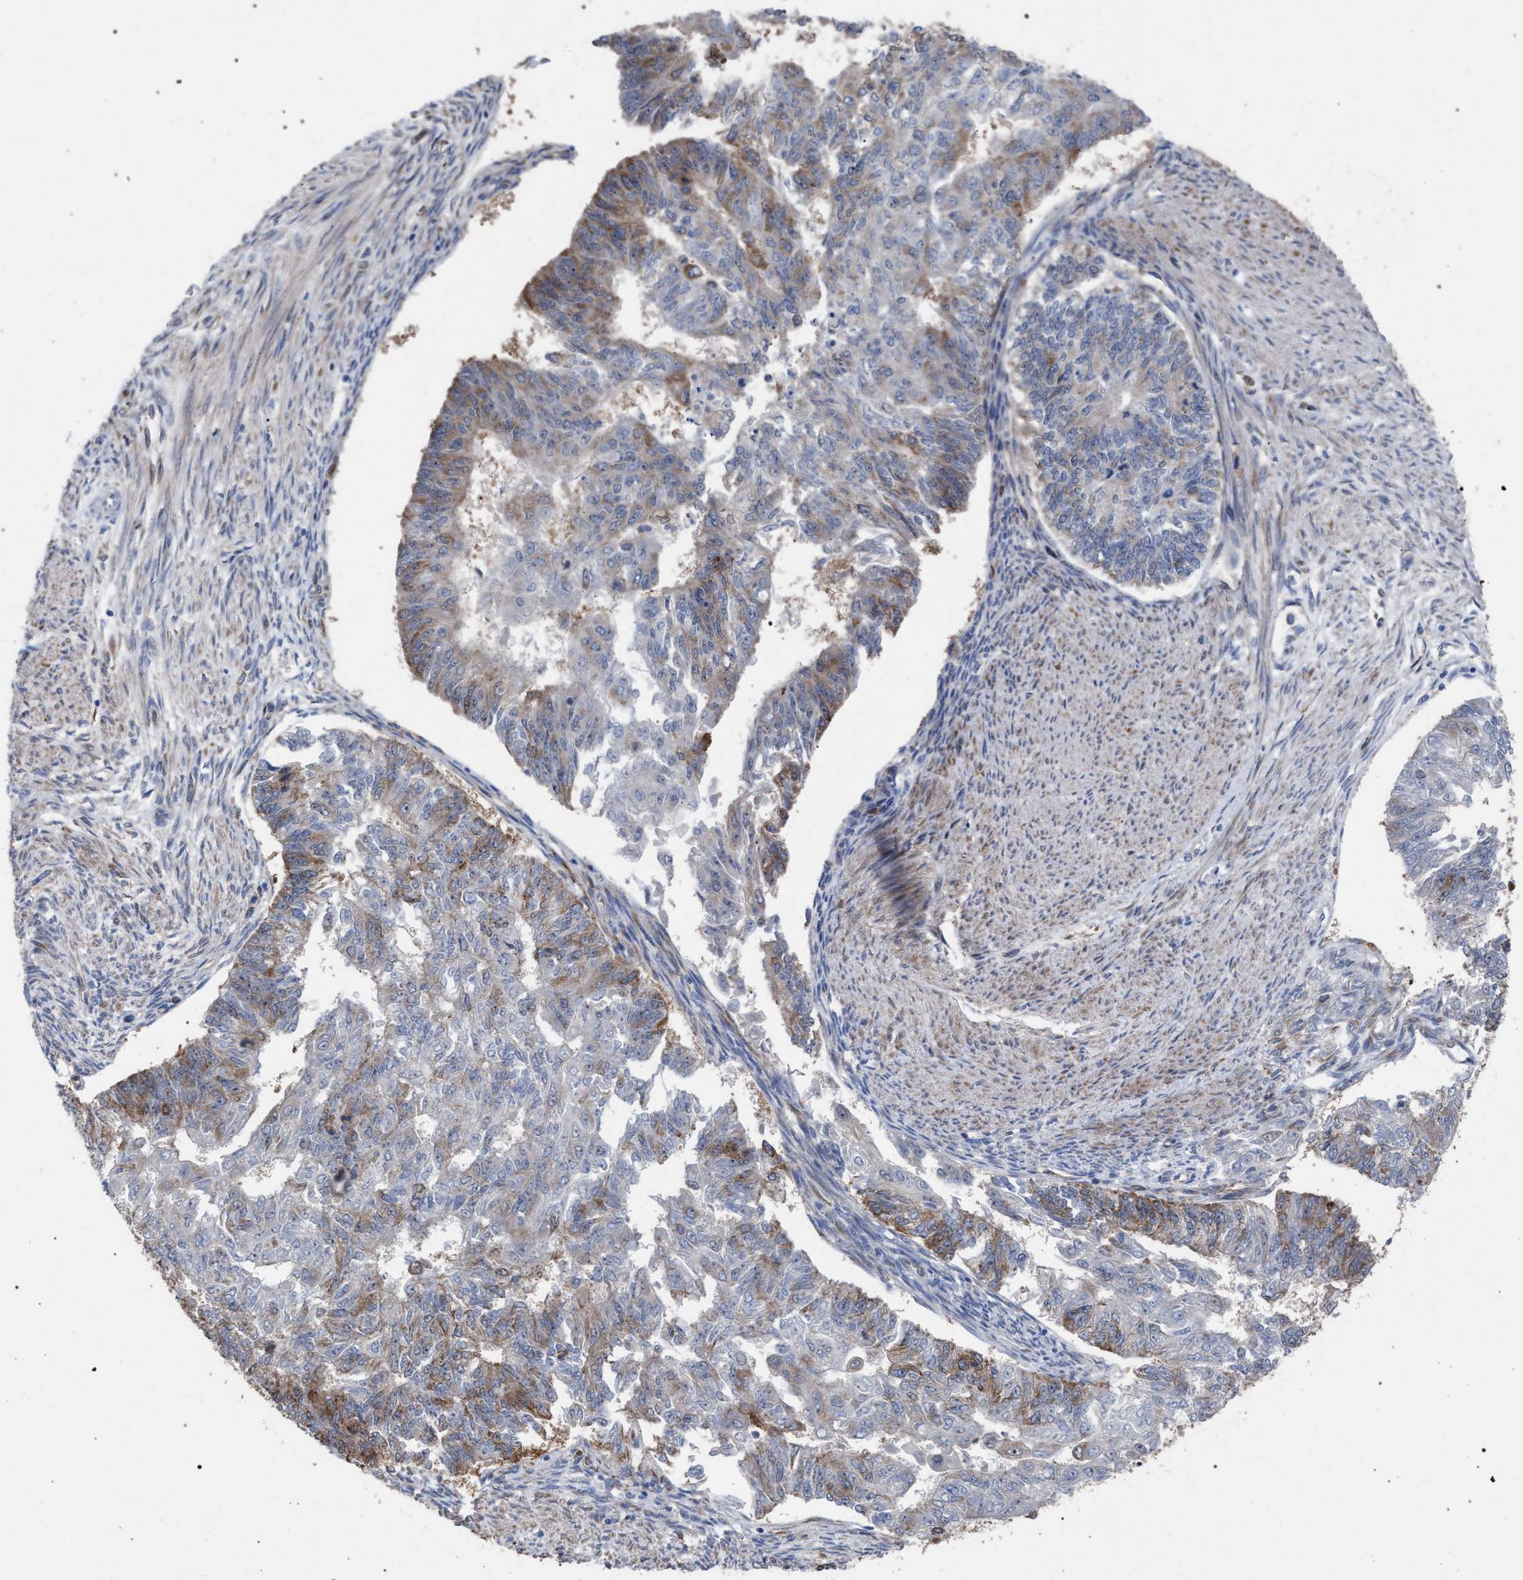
{"staining": {"intensity": "moderate", "quantity": "<25%", "location": "cytoplasmic/membranous"}, "tissue": "endometrial cancer", "cell_type": "Tumor cells", "image_type": "cancer", "snomed": [{"axis": "morphology", "description": "Adenocarcinoma, NOS"}, {"axis": "topography", "description": "Endometrium"}], "caption": "Immunohistochemistry (IHC) histopathology image of adenocarcinoma (endometrial) stained for a protein (brown), which exhibits low levels of moderate cytoplasmic/membranous expression in approximately <25% of tumor cells.", "gene": "CDR2L", "patient": {"sex": "female", "age": 32}}